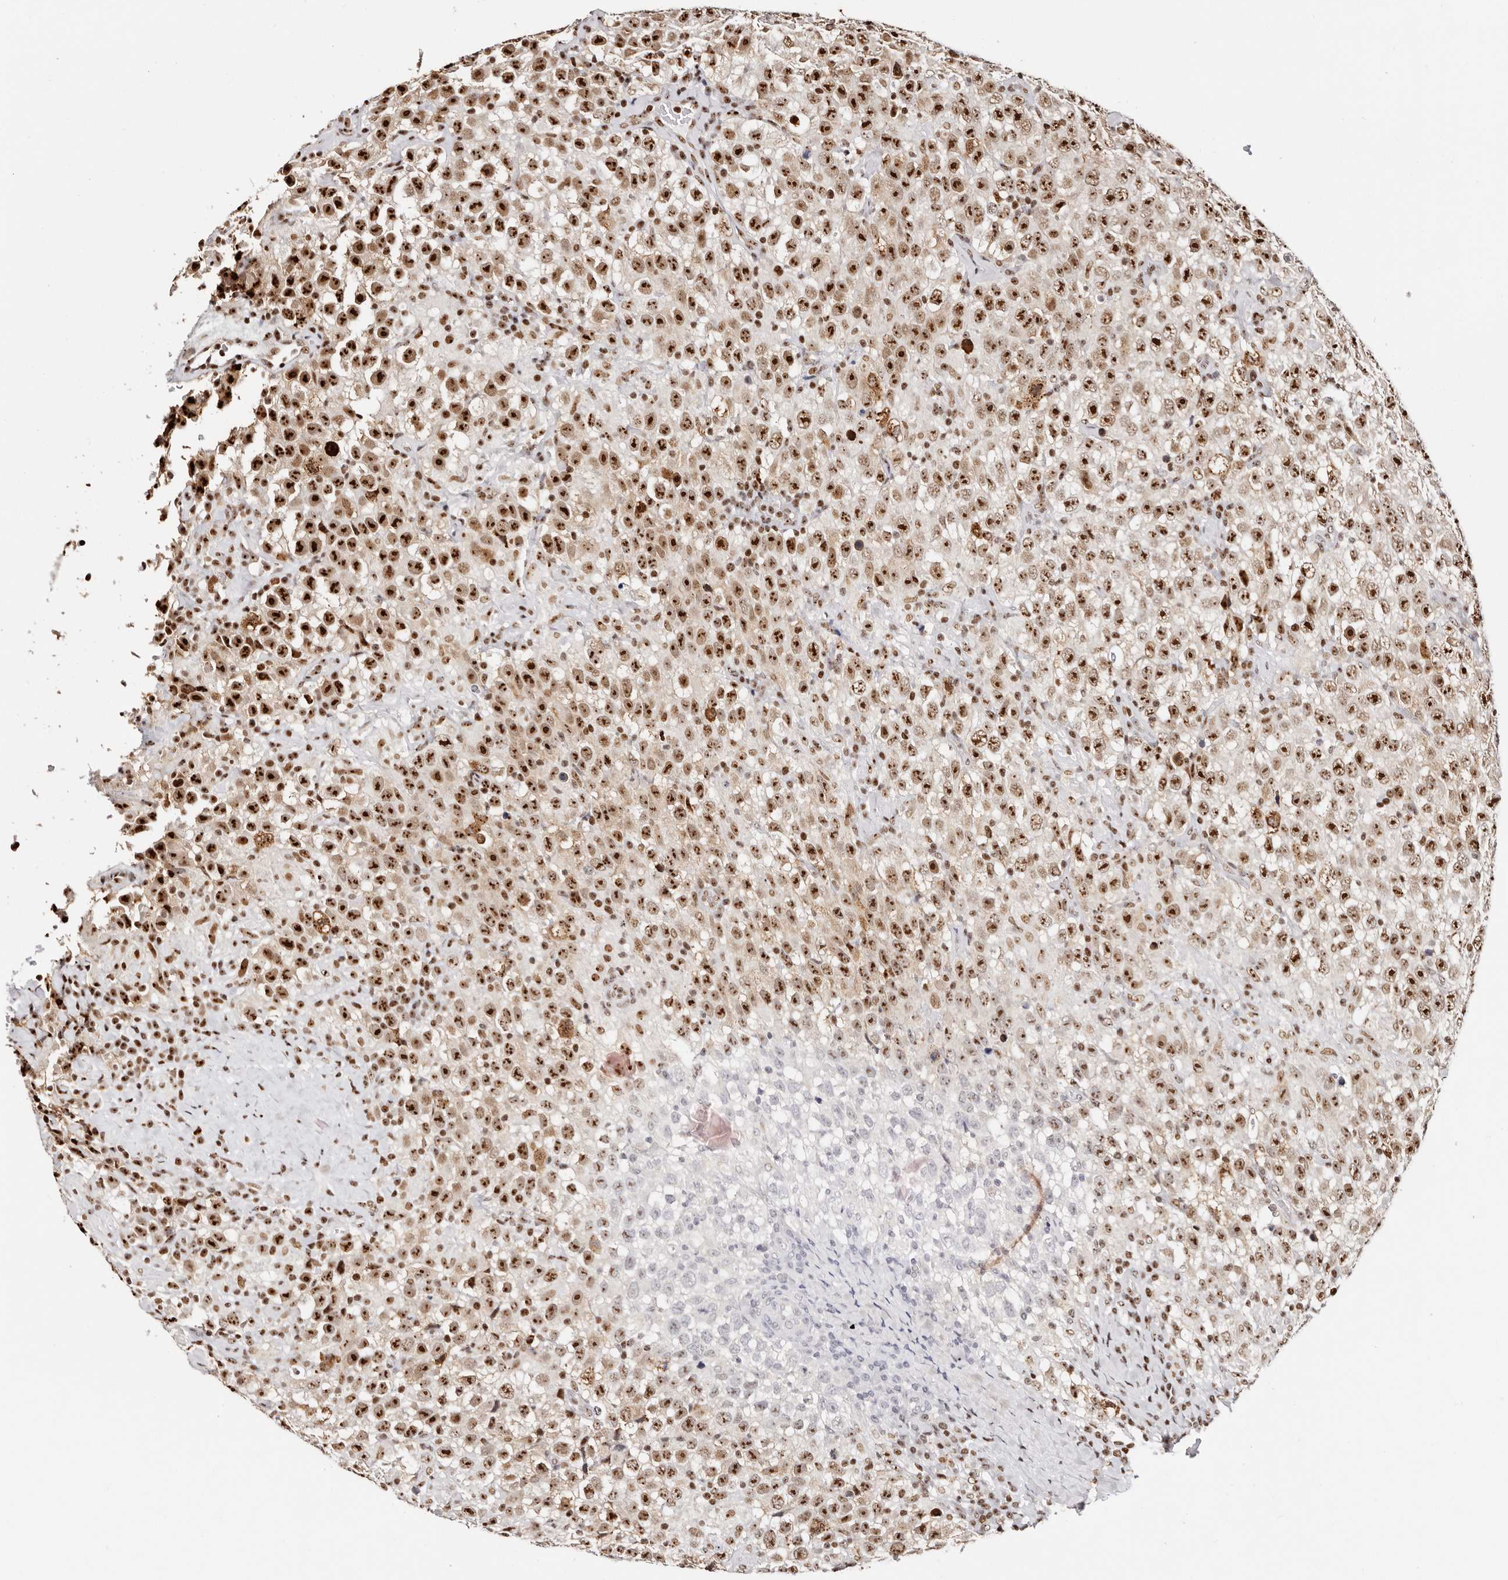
{"staining": {"intensity": "strong", "quantity": ">75%", "location": "nuclear"}, "tissue": "testis cancer", "cell_type": "Tumor cells", "image_type": "cancer", "snomed": [{"axis": "morphology", "description": "Seminoma, NOS"}, {"axis": "topography", "description": "Testis"}], "caption": "Brown immunohistochemical staining in human testis cancer displays strong nuclear expression in approximately >75% of tumor cells. (DAB = brown stain, brightfield microscopy at high magnification).", "gene": "IQGAP3", "patient": {"sex": "male", "age": 41}}